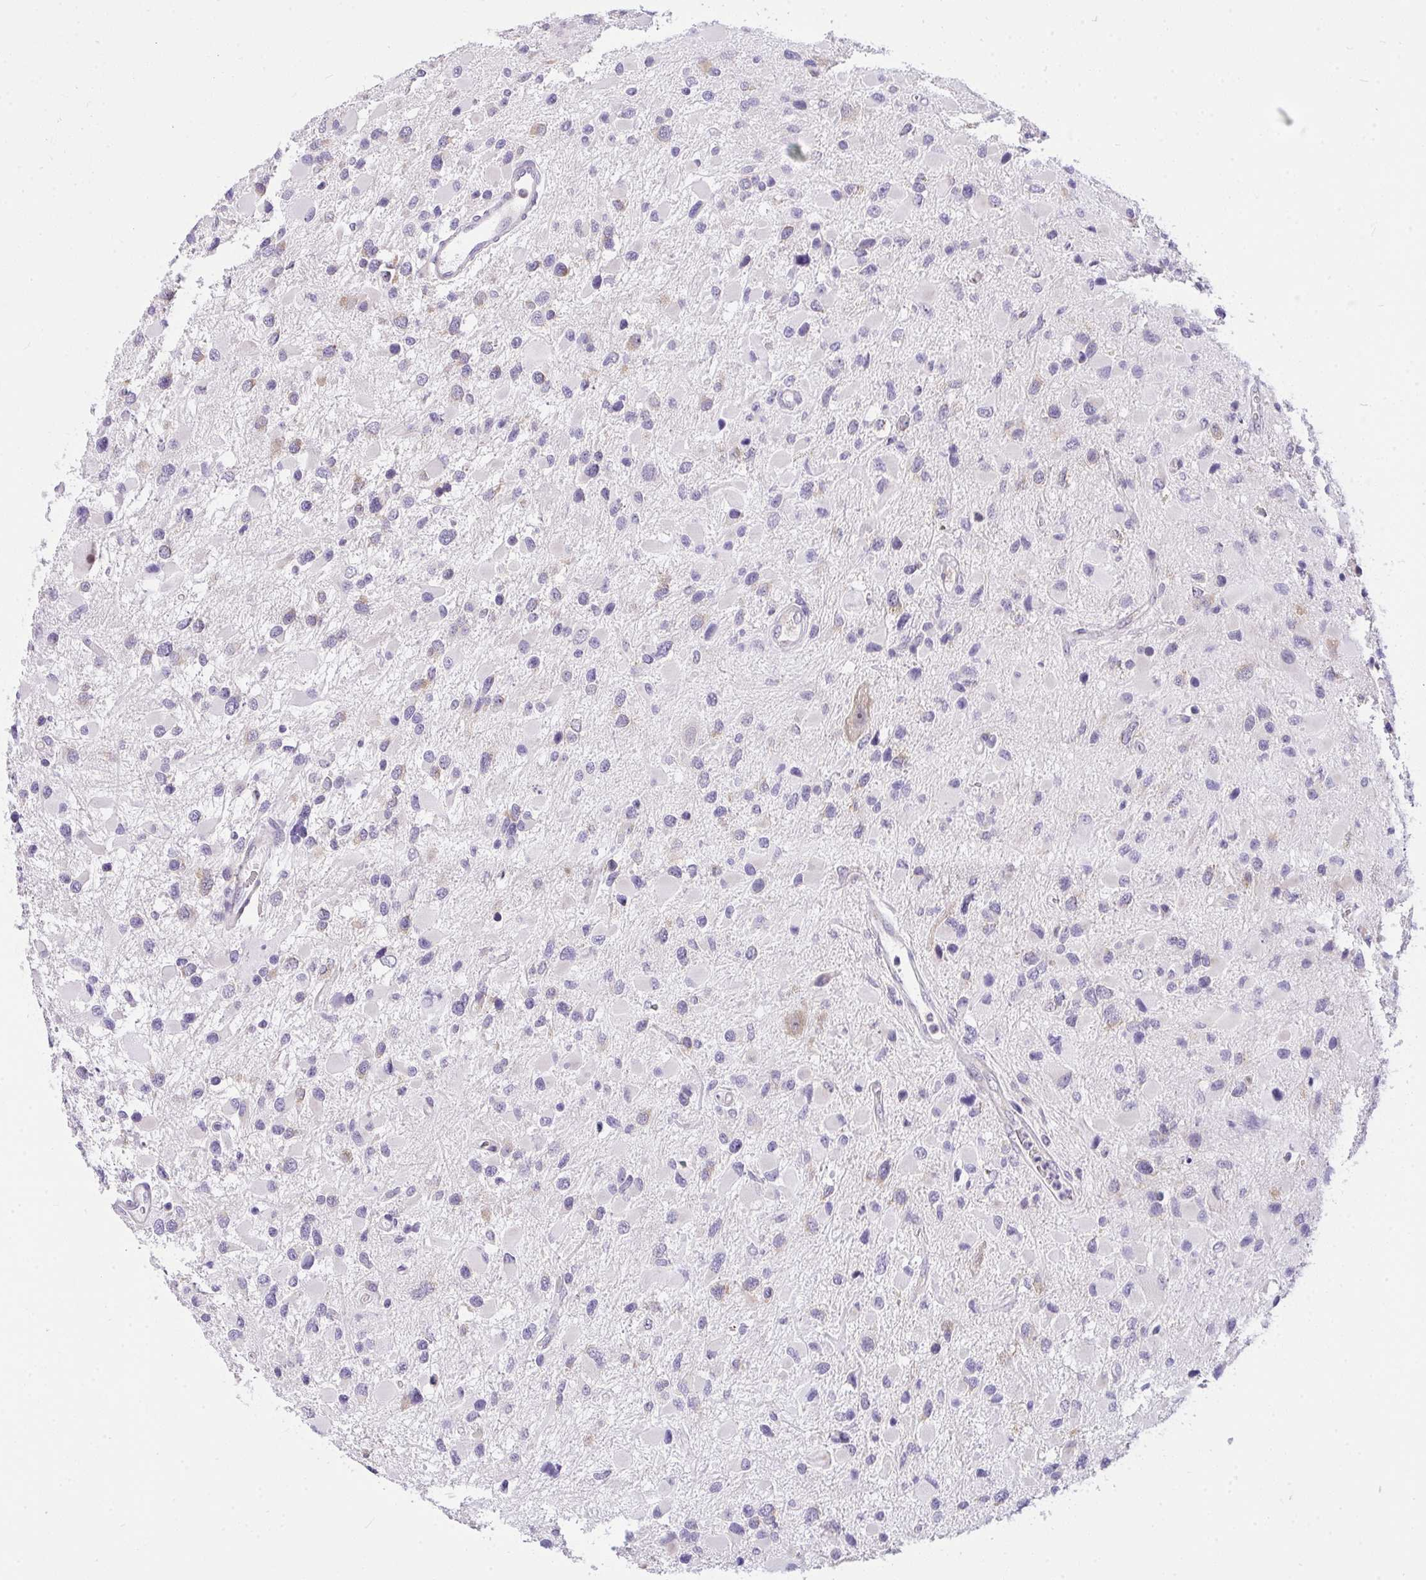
{"staining": {"intensity": "negative", "quantity": "none", "location": "none"}, "tissue": "glioma", "cell_type": "Tumor cells", "image_type": "cancer", "snomed": [{"axis": "morphology", "description": "Glioma, malignant, Low grade"}, {"axis": "topography", "description": "Brain"}], "caption": "An immunohistochemistry (IHC) histopathology image of glioma is shown. There is no staining in tumor cells of glioma.", "gene": "VGLL3", "patient": {"sex": "female", "age": 32}}